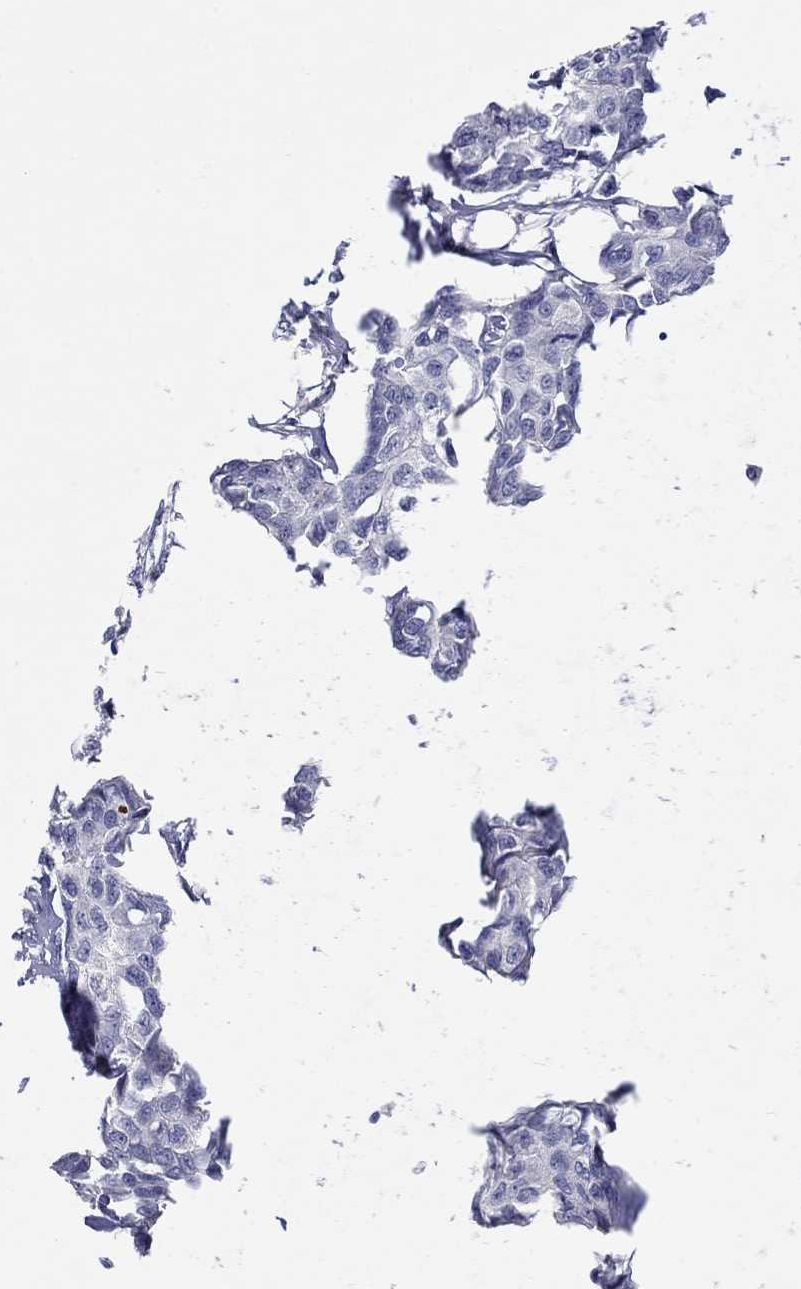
{"staining": {"intensity": "negative", "quantity": "none", "location": "none"}, "tissue": "breast cancer", "cell_type": "Tumor cells", "image_type": "cancer", "snomed": [{"axis": "morphology", "description": "Duct carcinoma"}, {"axis": "topography", "description": "Breast"}], "caption": "Immunohistochemical staining of human breast cancer exhibits no significant staining in tumor cells.", "gene": "ARHGAP36", "patient": {"sex": "female", "age": 80}}